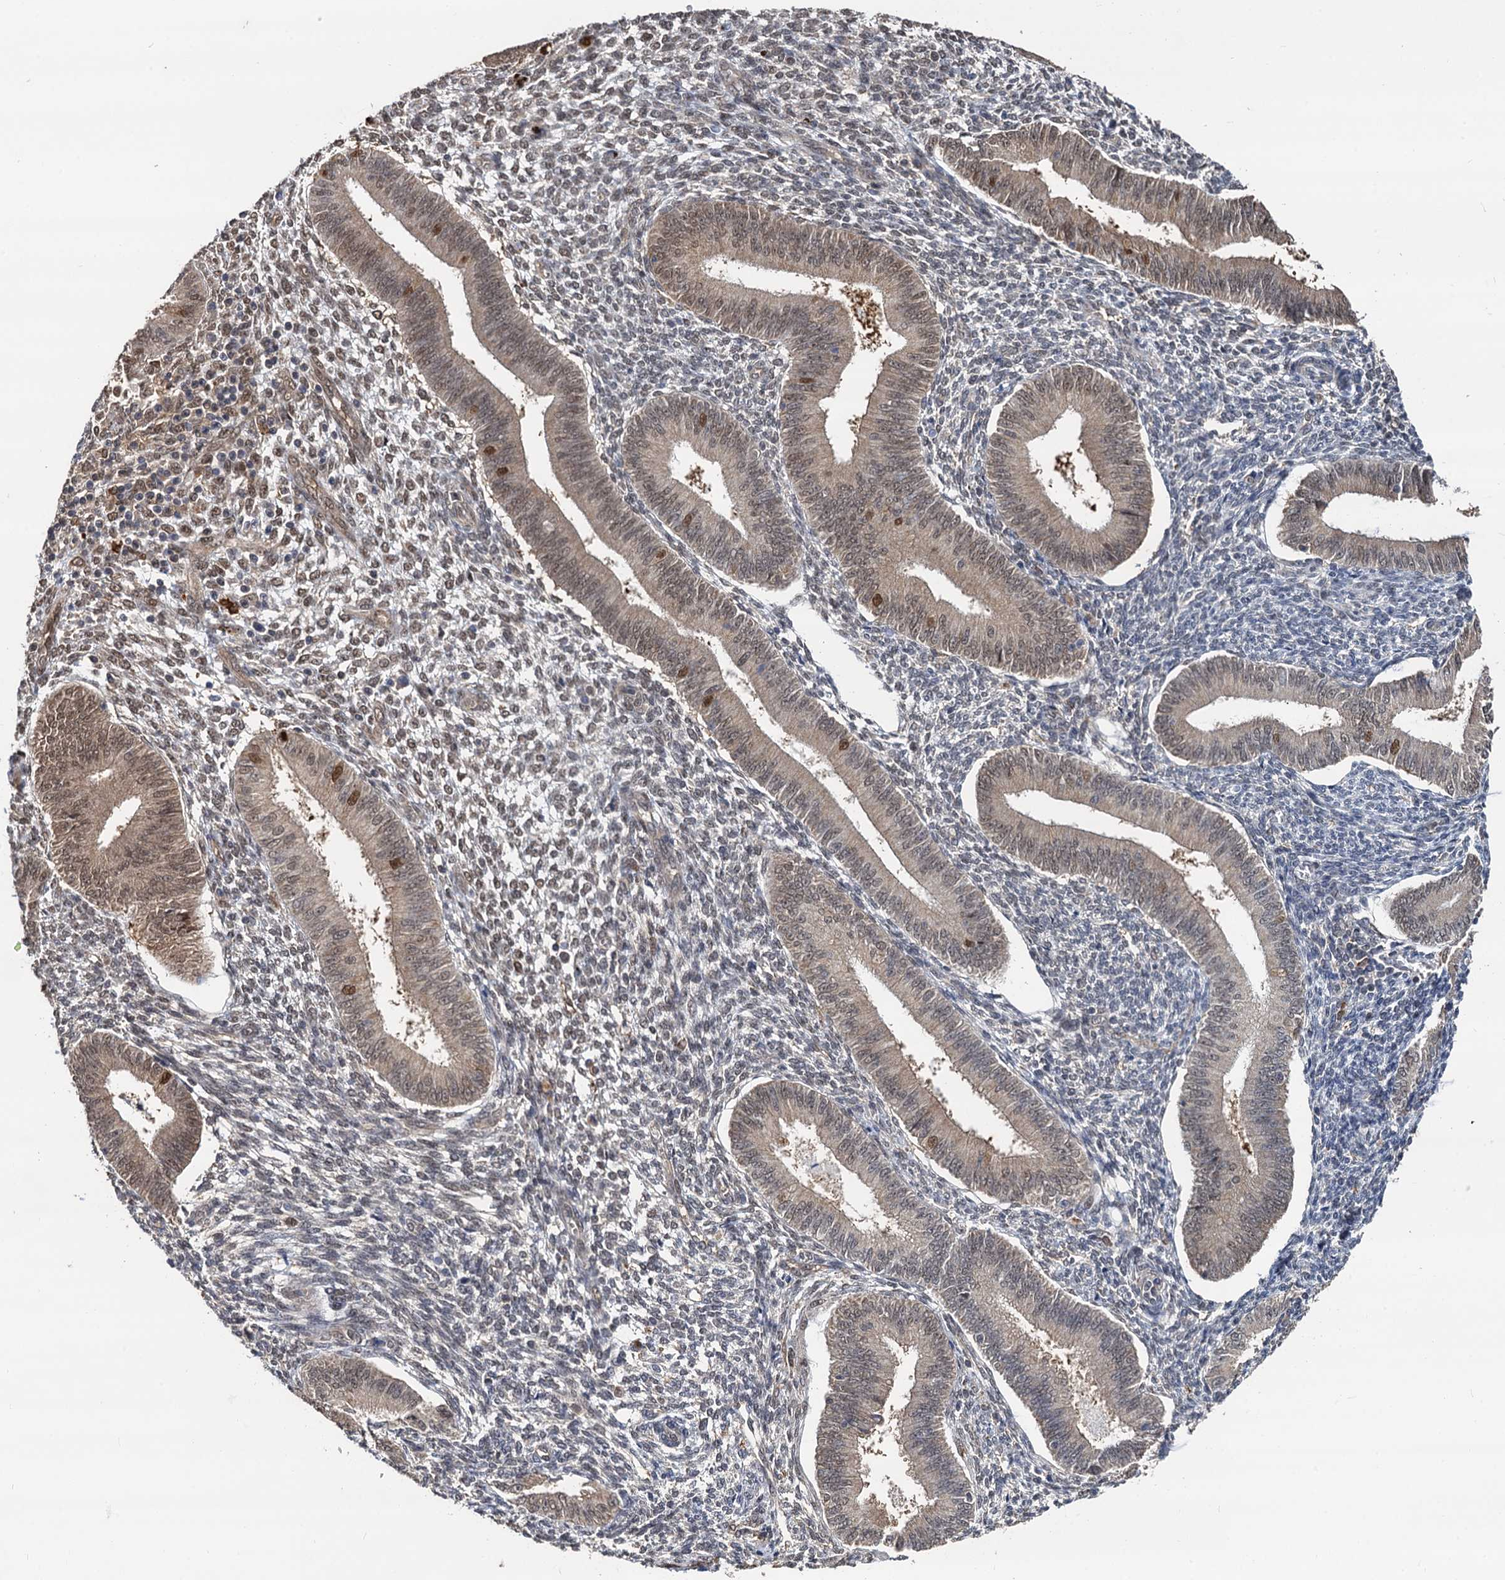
{"staining": {"intensity": "moderate", "quantity": "25%-75%", "location": "nuclear"}, "tissue": "endometrium", "cell_type": "Cells in endometrial stroma", "image_type": "normal", "snomed": [{"axis": "morphology", "description": "Normal tissue, NOS"}, {"axis": "topography", "description": "Uterus"}, {"axis": "topography", "description": "Endometrium"}], "caption": "Cells in endometrial stroma display moderate nuclear staining in approximately 25%-75% of cells in normal endometrium.", "gene": "PSMD4", "patient": {"sex": "female", "age": 48}}